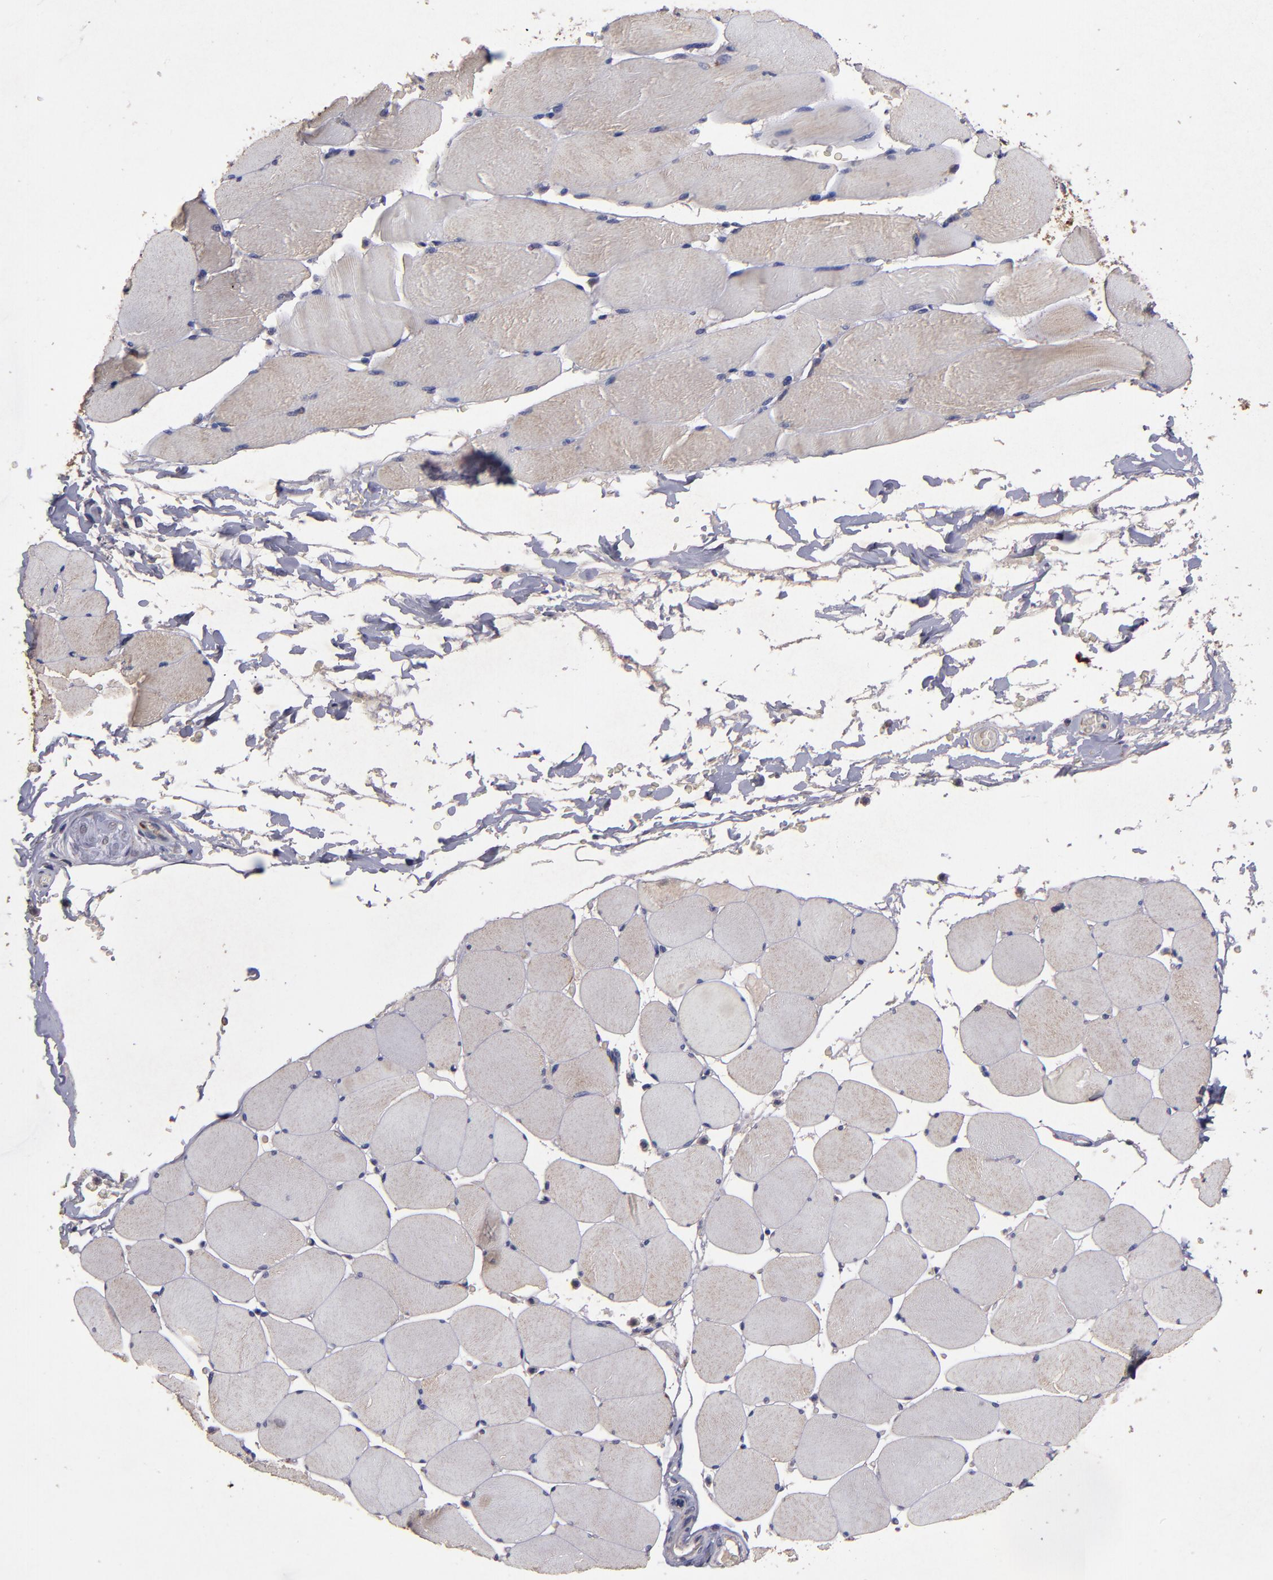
{"staining": {"intensity": "weak", "quantity": ">75%", "location": "cytoplasmic/membranous"}, "tissue": "skeletal muscle", "cell_type": "Myocytes", "image_type": "normal", "snomed": [{"axis": "morphology", "description": "Normal tissue, NOS"}, {"axis": "topography", "description": "Skeletal muscle"}], "caption": "Normal skeletal muscle demonstrates weak cytoplasmic/membranous expression in about >75% of myocytes, visualized by immunohistochemistry.", "gene": "TIMM9", "patient": {"sex": "male", "age": 62}}